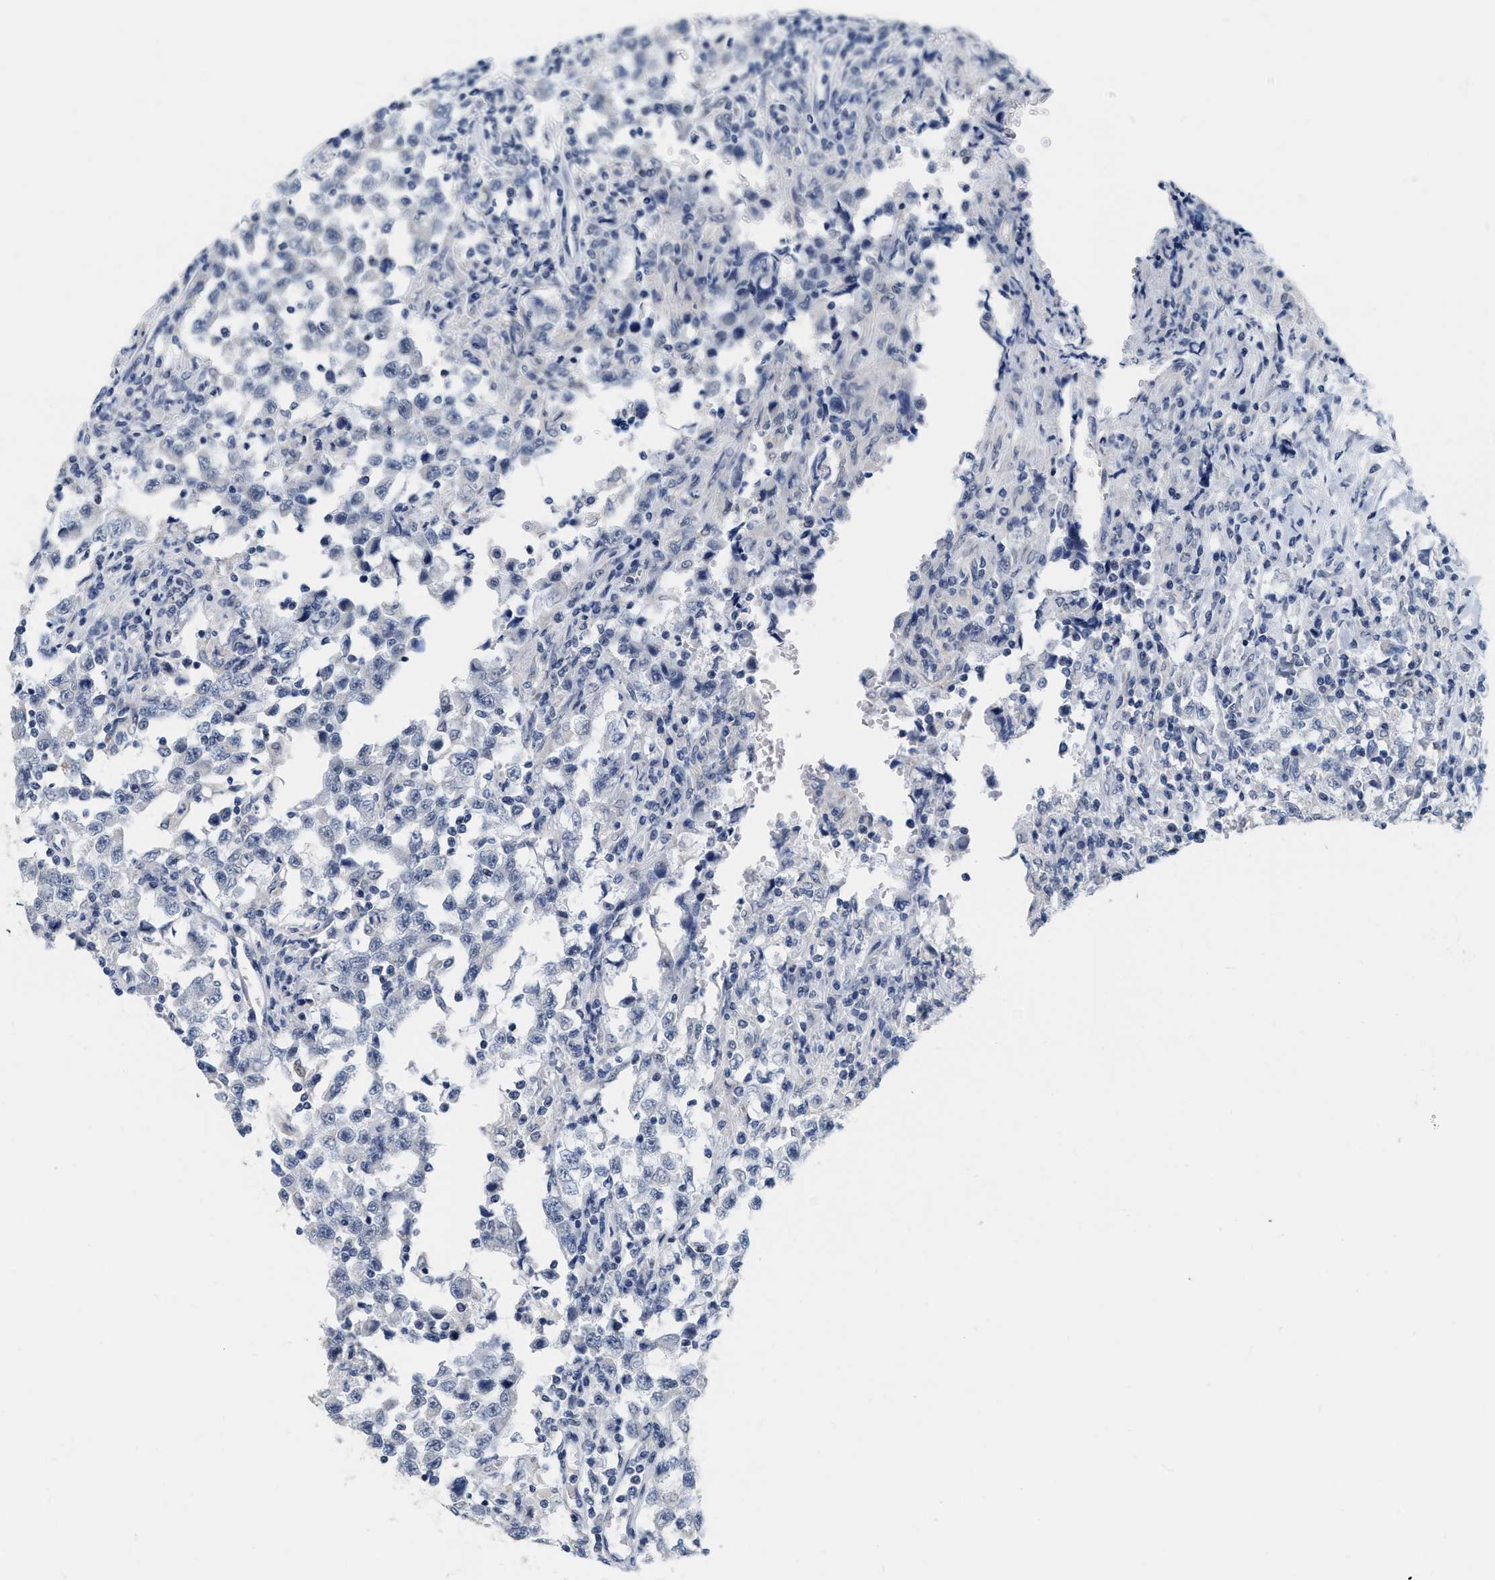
{"staining": {"intensity": "negative", "quantity": "none", "location": "none"}, "tissue": "testis cancer", "cell_type": "Tumor cells", "image_type": "cancer", "snomed": [{"axis": "morphology", "description": "Carcinoma, Embryonal, NOS"}, {"axis": "topography", "description": "Testis"}], "caption": "Tumor cells are negative for brown protein staining in testis cancer.", "gene": "XIRP1", "patient": {"sex": "male", "age": 21}}